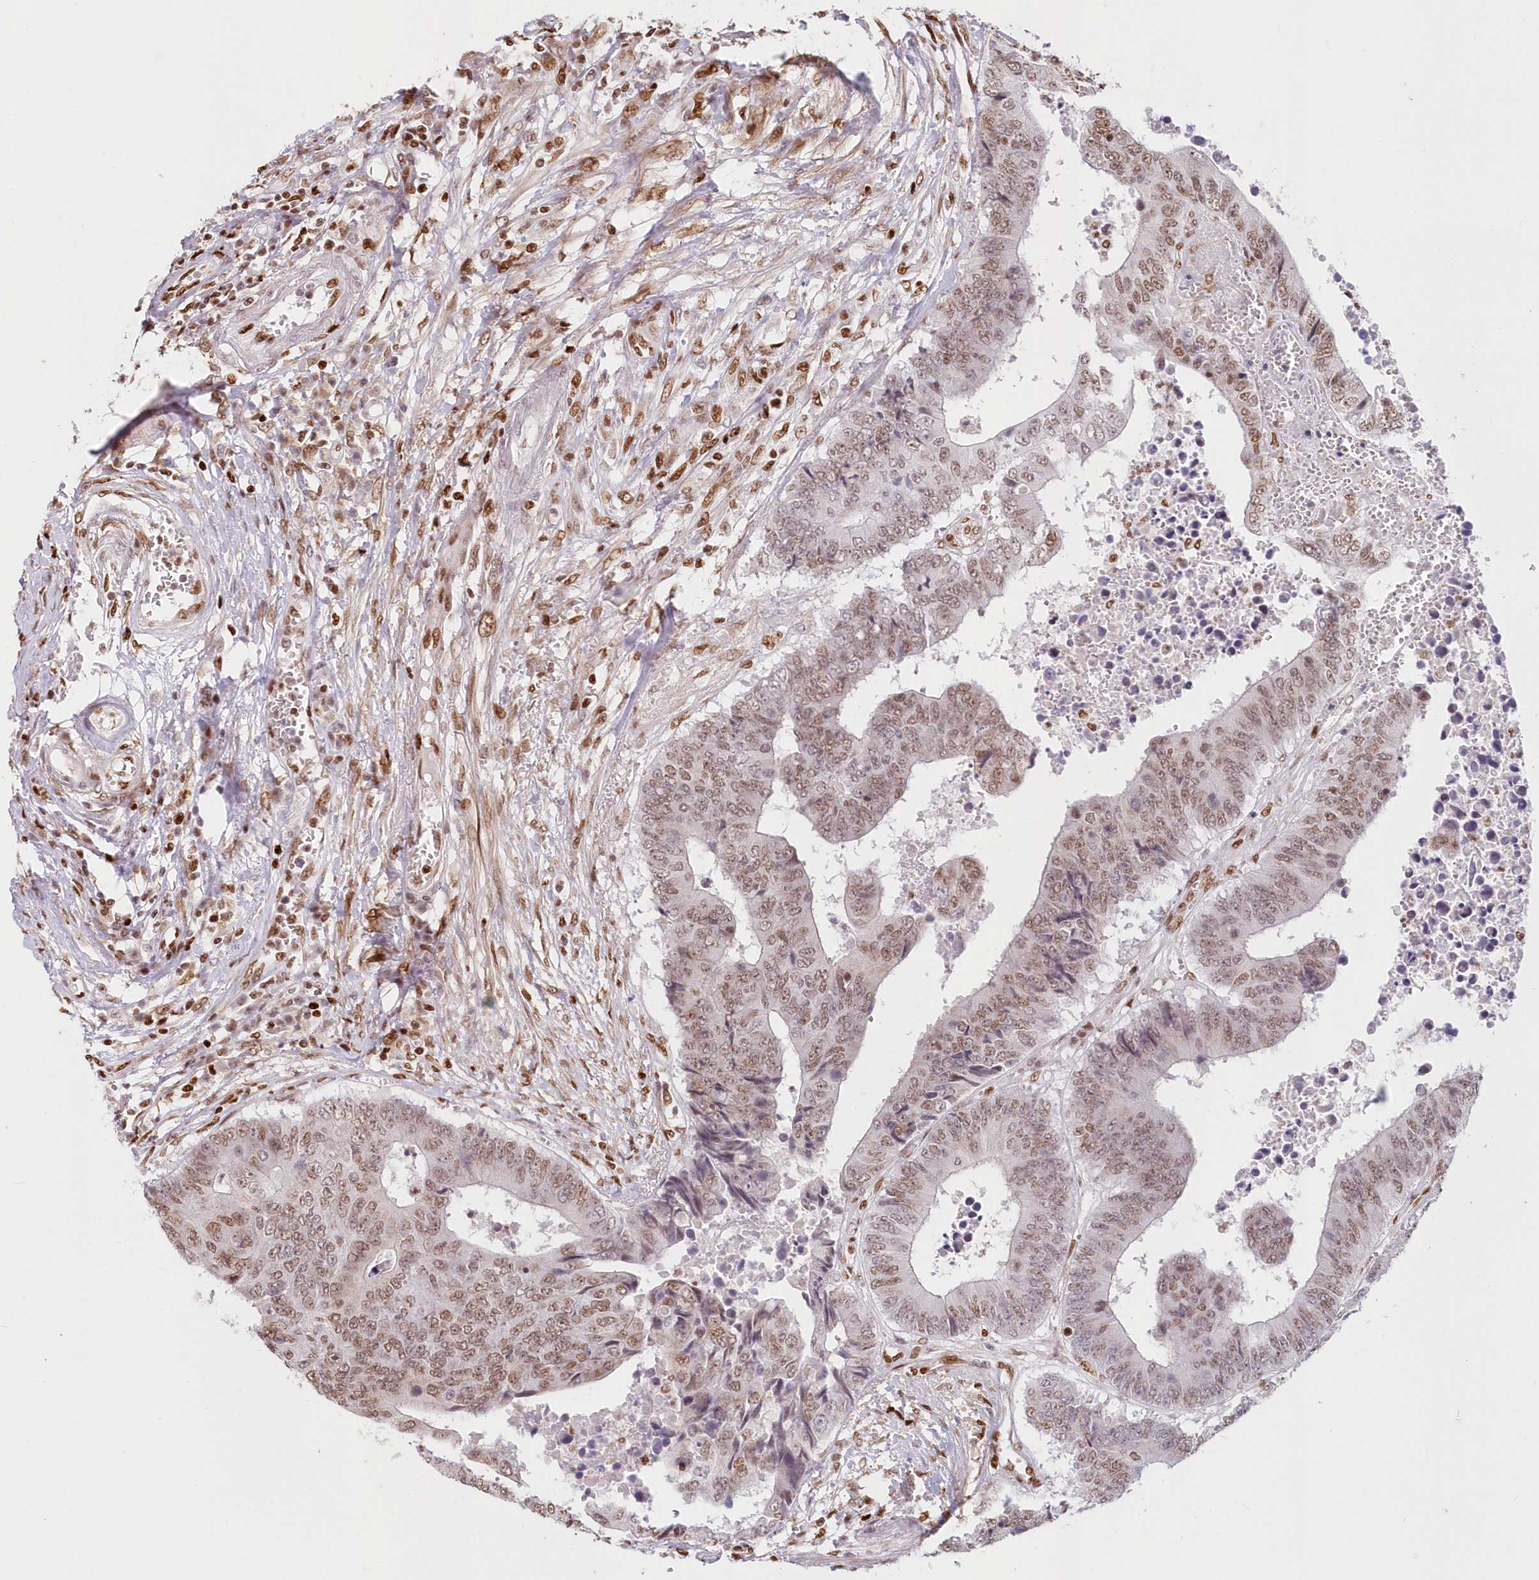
{"staining": {"intensity": "moderate", "quantity": ">75%", "location": "nuclear"}, "tissue": "colorectal cancer", "cell_type": "Tumor cells", "image_type": "cancer", "snomed": [{"axis": "morphology", "description": "Adenocarcinoma, NOS"}, {"axis": "topography", "description": "Rectum"}], "caption": "A photomicrograph showing moderate nuclear positivity in approximately >75% of tumor cells in colorectal cancer (adenocarcinoma), as visualized by brown immunohistochemical staining.", "gene": "POLR2B", "patient": {"sex": "male", "age": 84}}